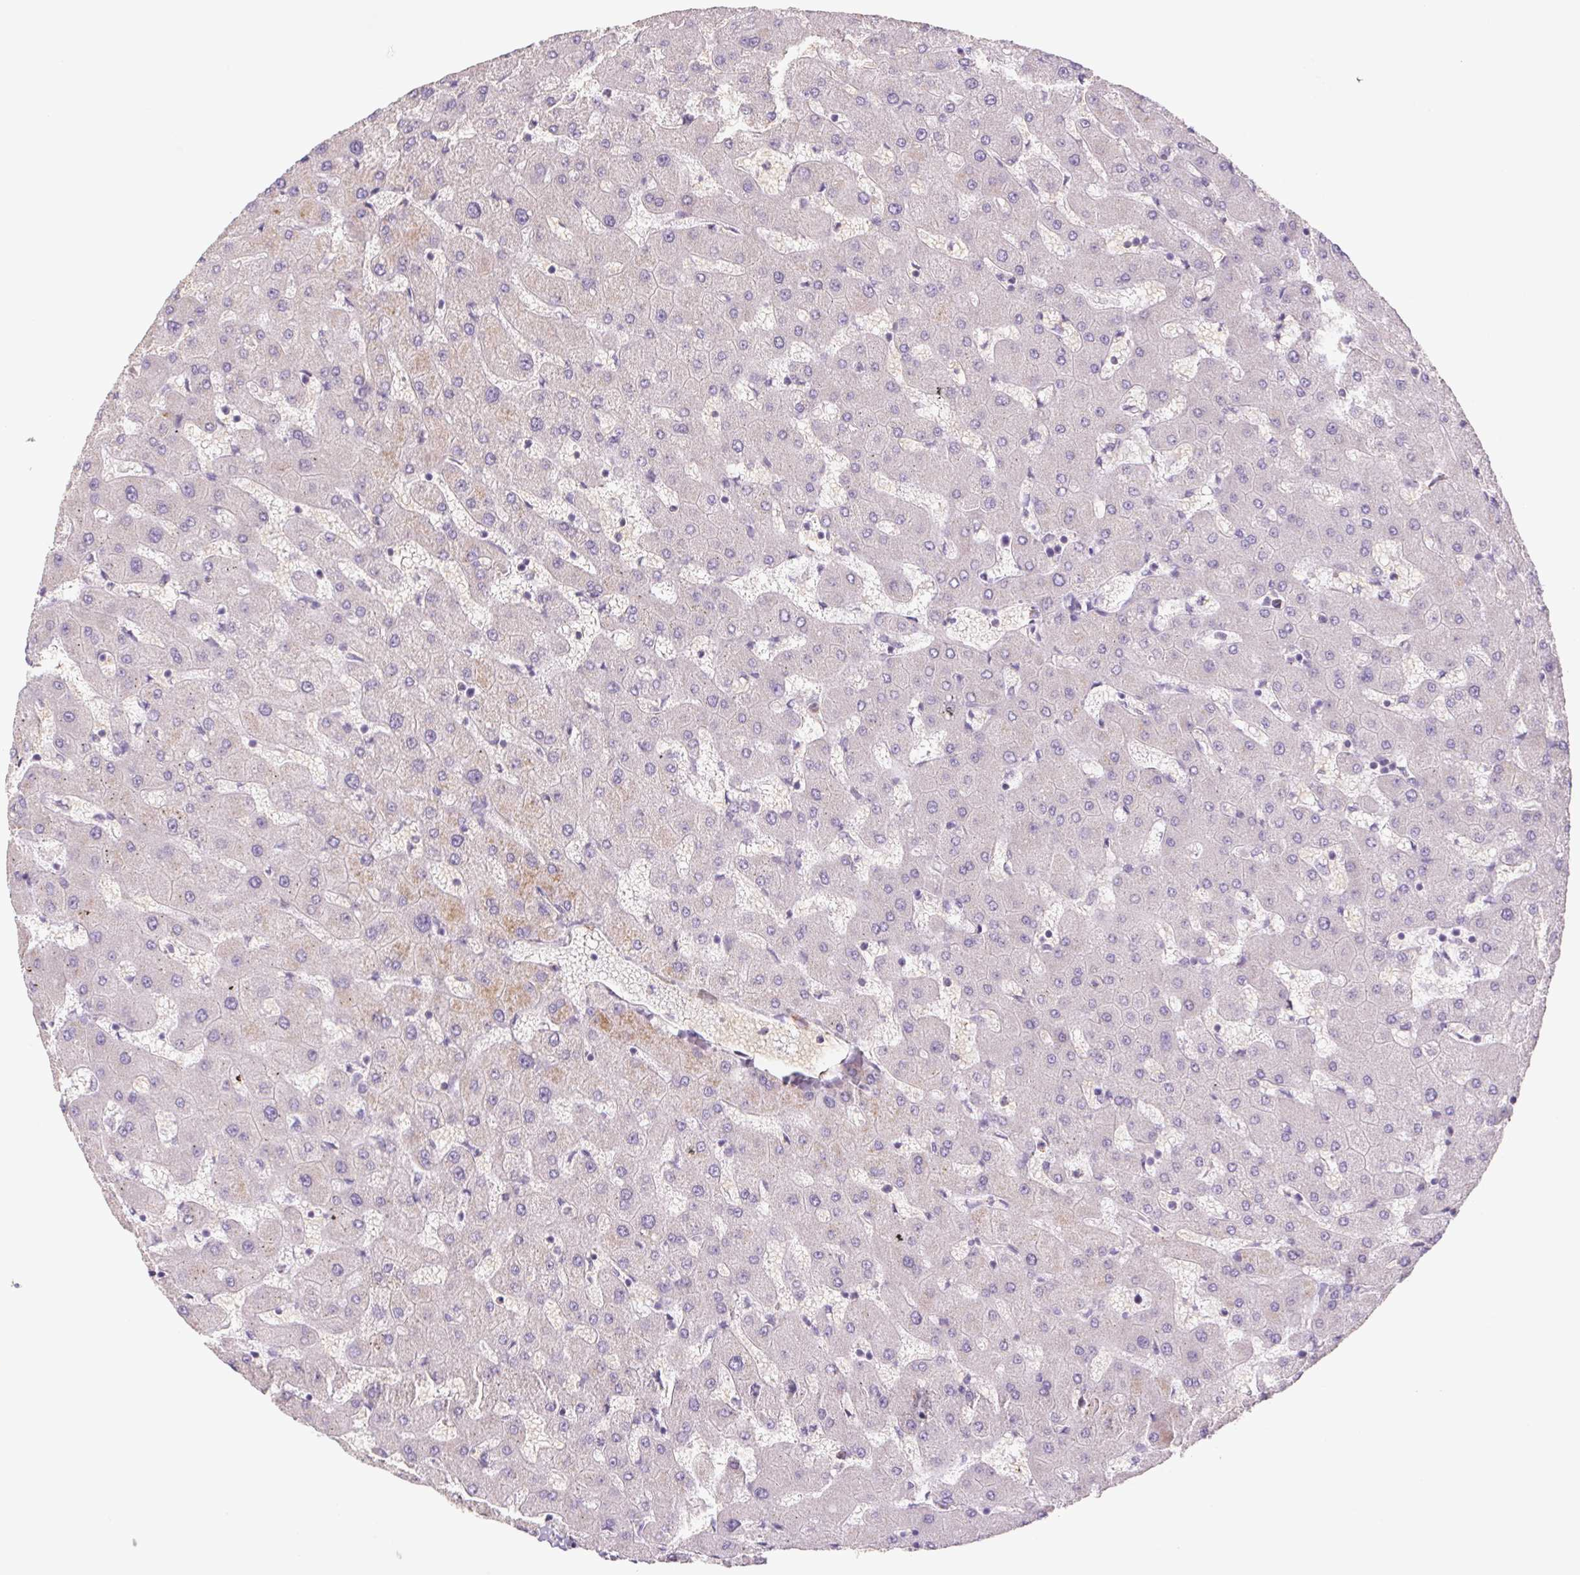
{"staining": {"intensity": "negative", "quantity": "none", "location": "none"}, "tissue": "liver", "cell_type": "Cholangiocytes", "image_type": "normal", "snomed": [{"axis": "morphology", "description": "Normal tissue, NOS"}, {"axis": "topography", "description": "Liver"}], "caption": "The histopathology image demonstrates no significant positivity in cholangiocytes of liver. Nuclei are stained in blue.", "gene": "IGFL3", "patient": {"sex": "female", "age": 63}}